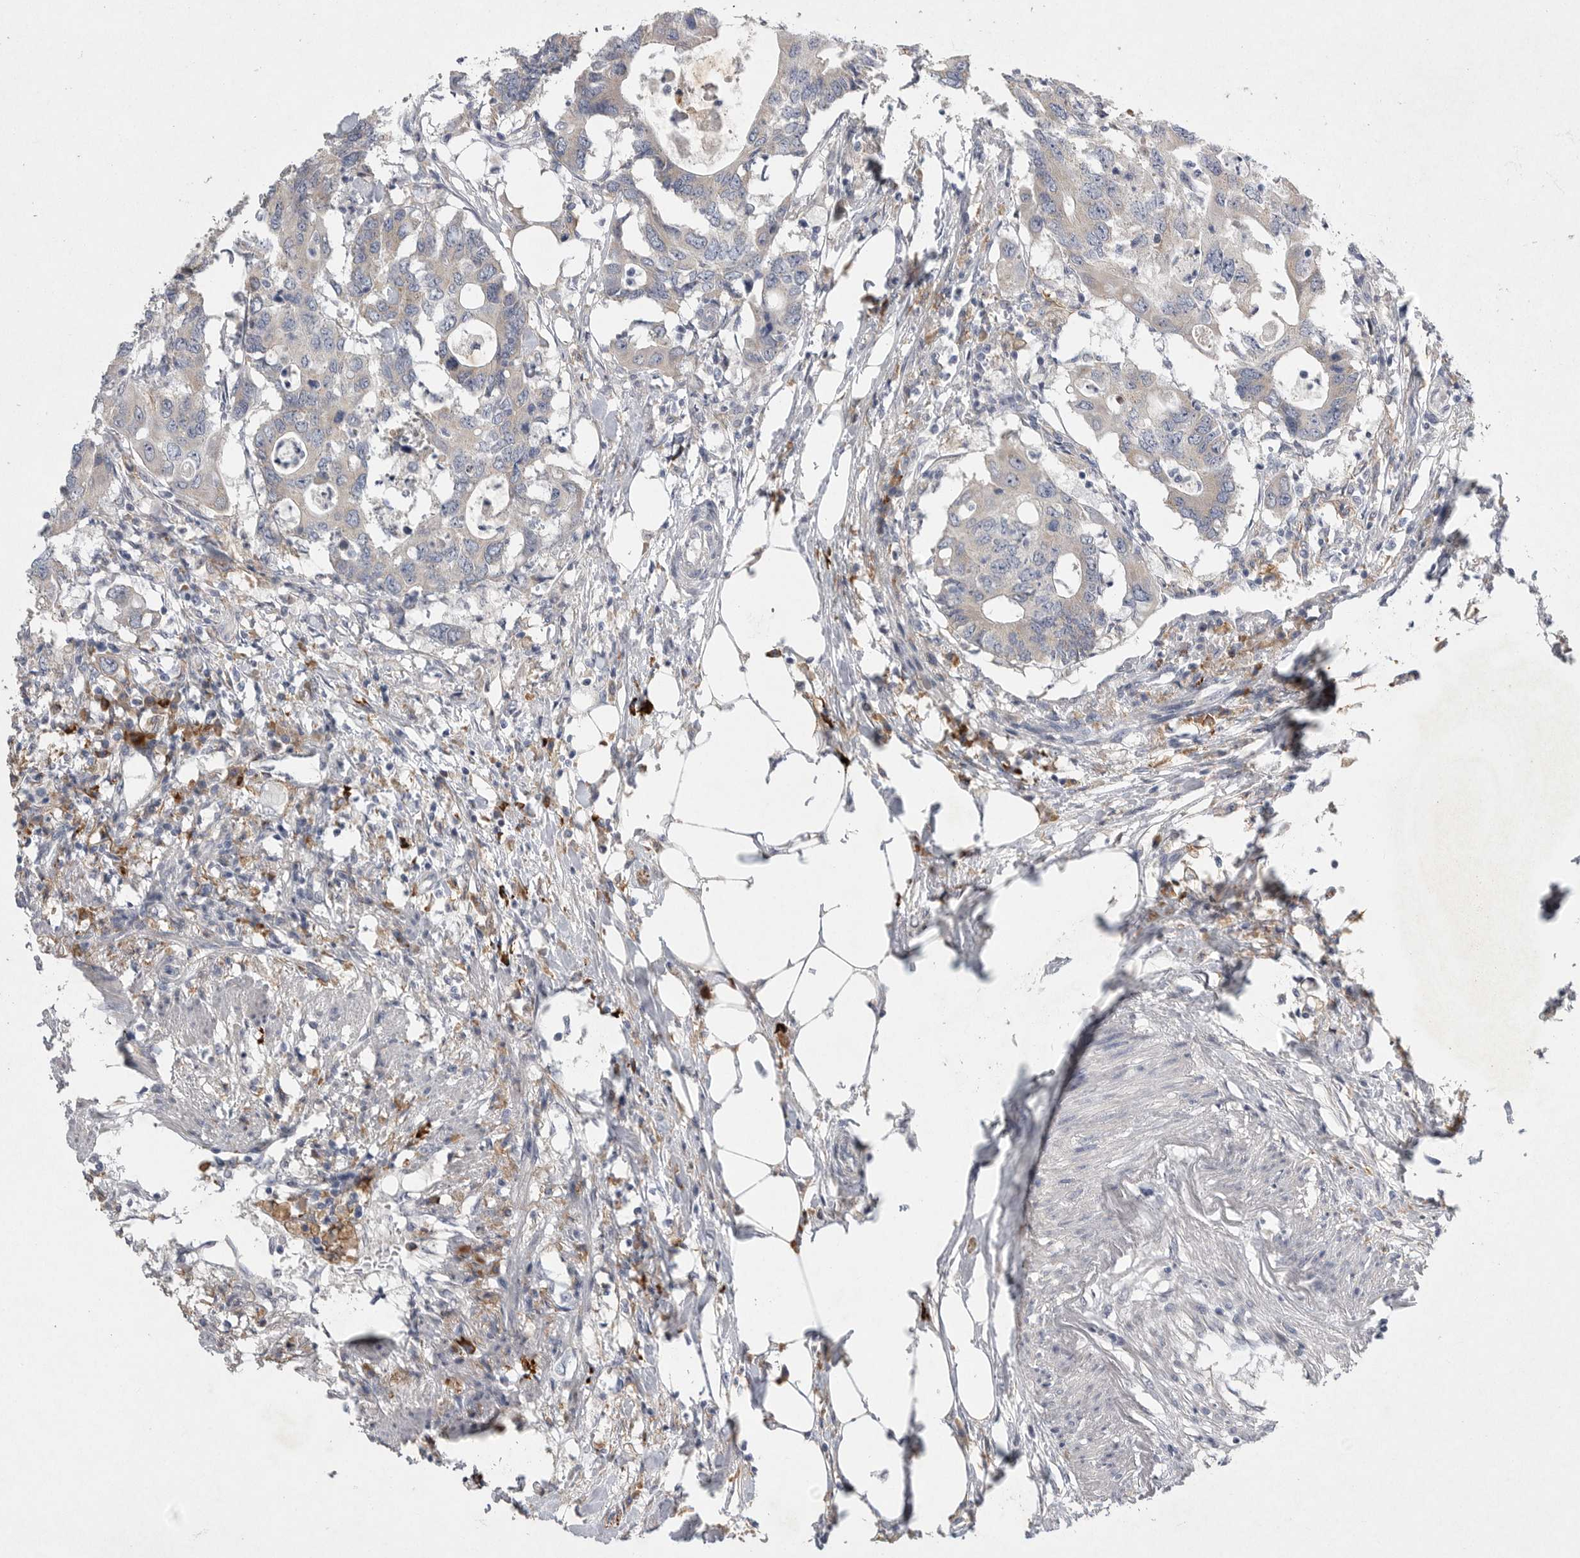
{"staining": {"intensity": "negative", "quantity": "none", "location": "none"}, "tissue": "colorectal cancer", "cell_type": "Tumor cells", "image_type": "cancer", "snomed": [{"axis": "morphology", "description": "Adenocarcinoma, NOS"}, {"axis": "topography", "description": "Colon"}], "caption": "The image reveals no staining of tumor cells in adenocarcinoma (colorectal). (DAB (3,3'-diaminobenzidine) immunohistochemistry, high magnification).", "gene": "EDEM3", "patient": {"sex": "male", "age": 71}}